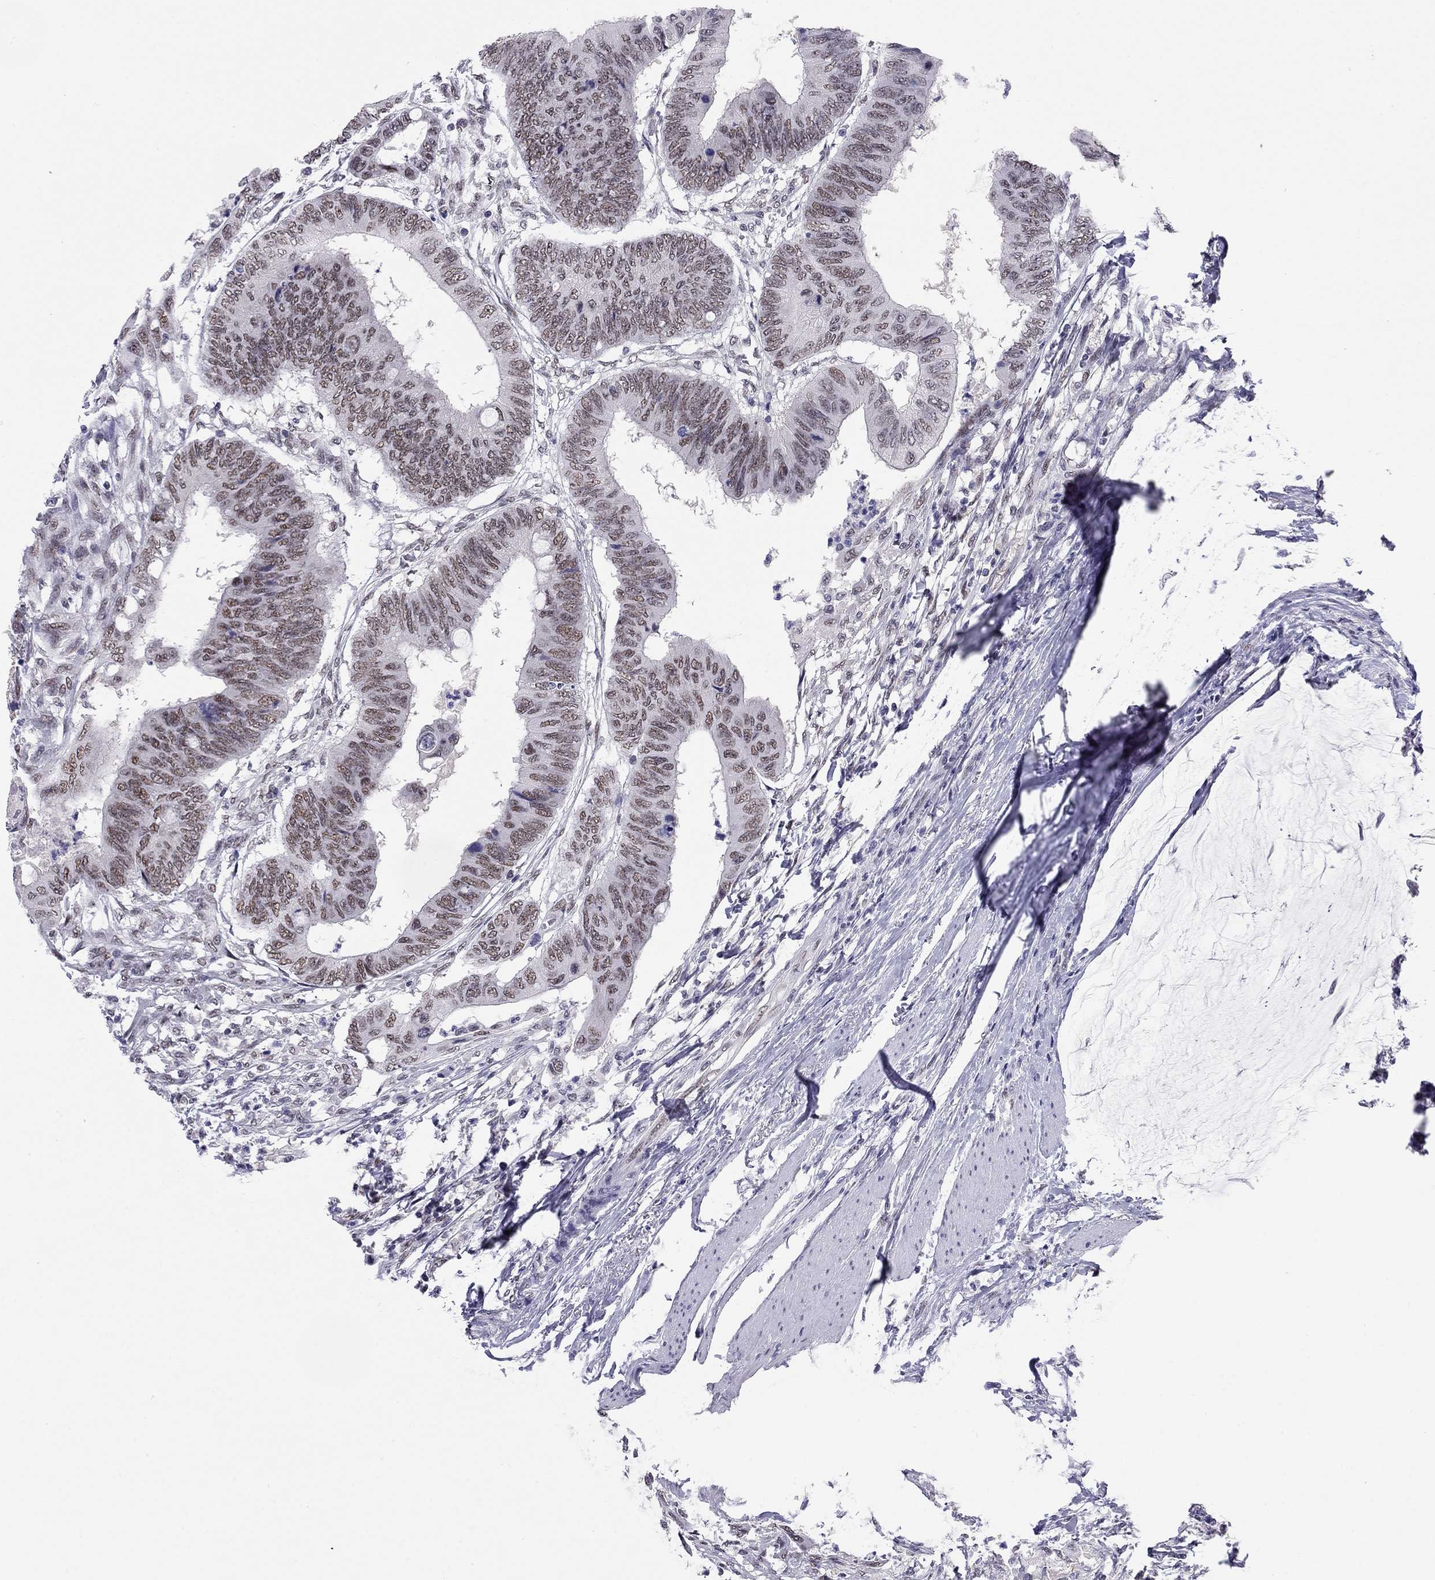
{"staining": {"intensity": "moderate", "quantity": ">75%", "location": "nuclear"}, "tissue": "colorectal cancer", "cell_type": "Tumor cells", "image_type": "cancer", "snomed": [{"axis": "morphology", "description": "Normal tissue, NOS"}, {"axis": "morphology", "description": "Adenocarcinoma, NOS"}, {"axis": "topography", "description": "Rectum"}, {"axis": "topography", "description": "Peripheral nerve tissue"}], "caption": "Moderate nuclear expression is identified in about >75% of tumor cells in adenocarcinoma (colorectal).", "gene": "DOT1L", "patient": {"sex": "male", "age": 92}}